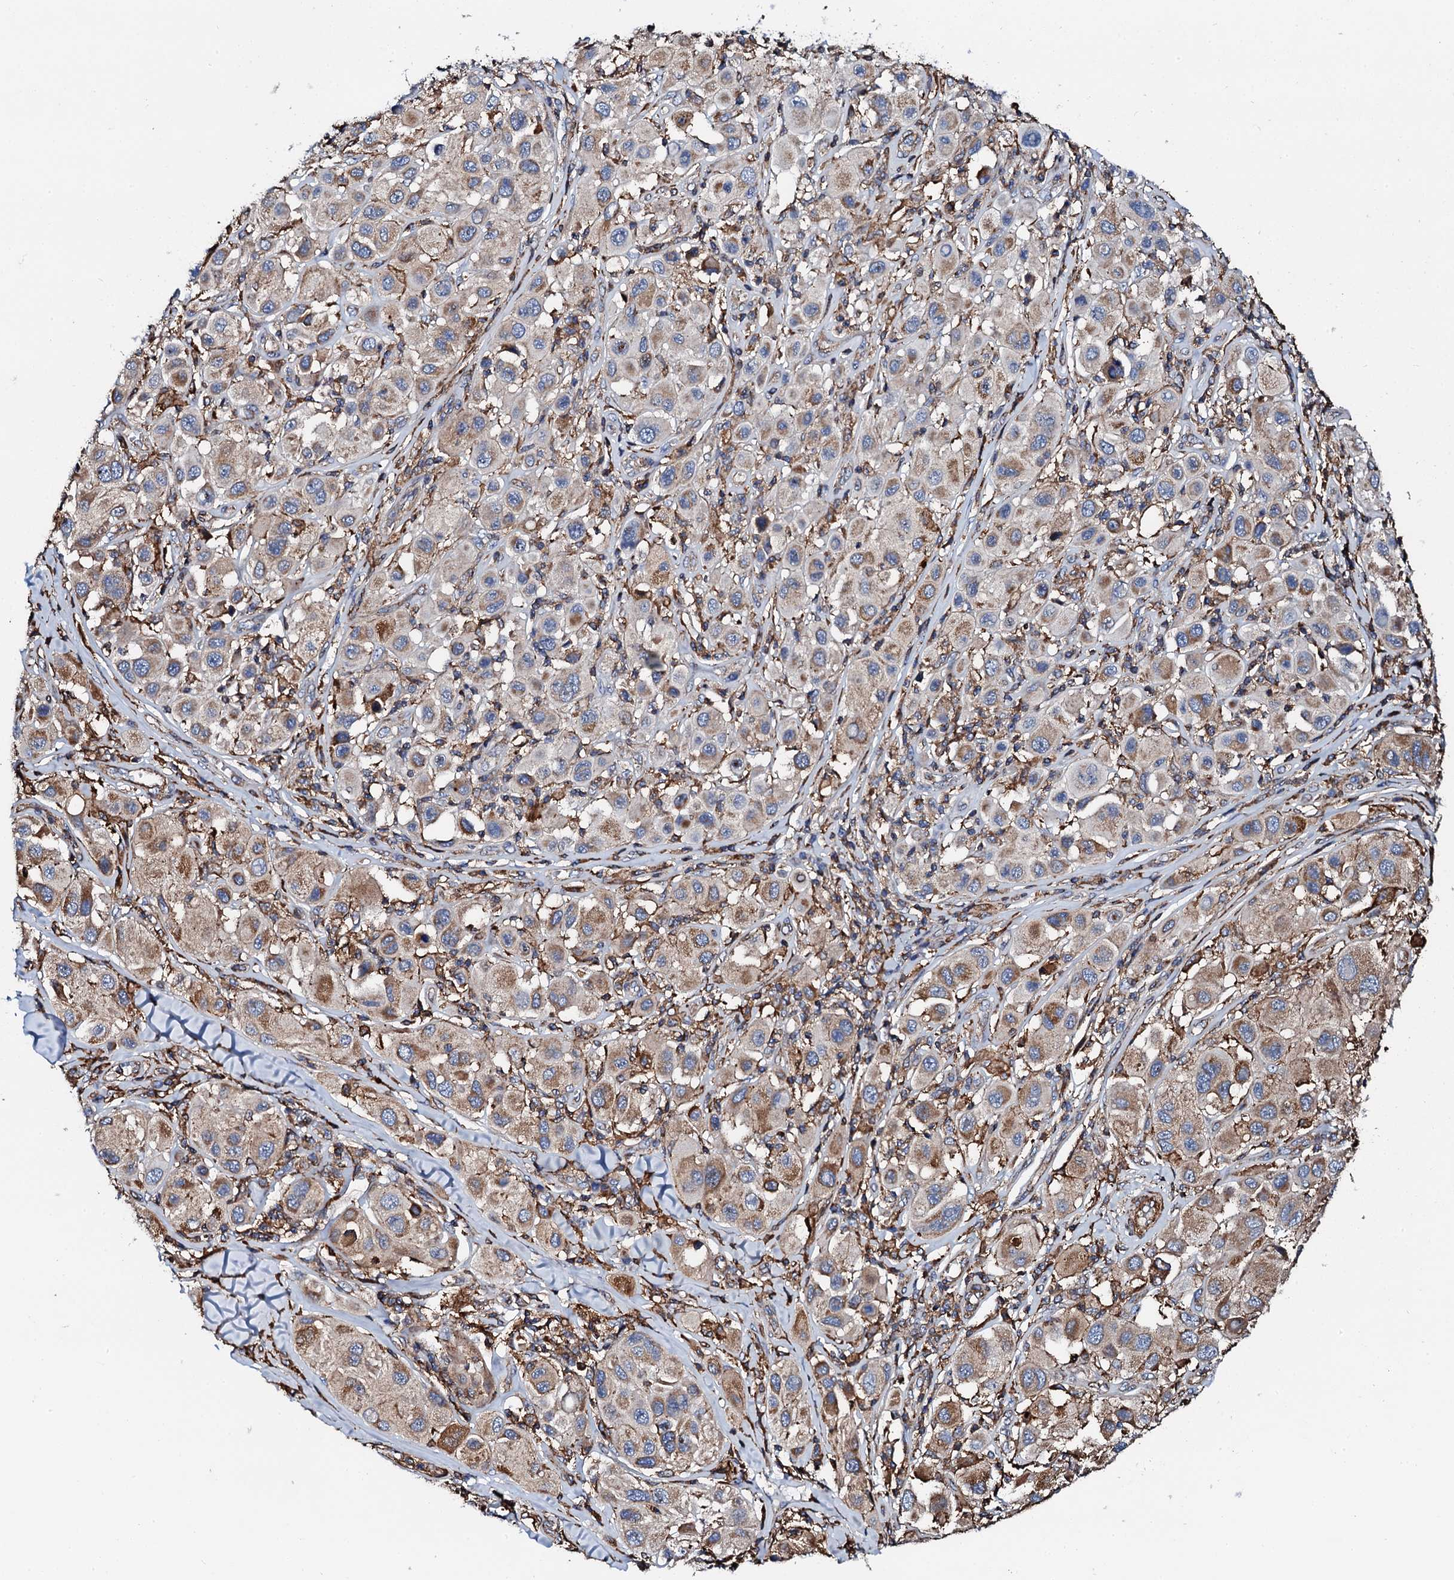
{"staining": {"intensity": "moderate", "quantity": ">75%", "location": "cytoplasmic/membranous"}, "tissue": "melanoma", "cell_type": "Tumor cells", "image_type": "cancer", "snomed": [{"axis": "morphology", "description": "Malignant melanoma, Metastatic site"}, {"axis": "topography", "description": "Skin"}], "caption": "IHC micrograph of neoplastic tissue: human malignant melanoma (metastatic site) stained using IHC exhibits medium levels of moderate protein expression localized specifically in the cytoplasmic/membranous of tumor cells, appearing as a cytoplasmic/membranous brown color.", "gene": "INTS10", "patient": {"sex": "male", "age": 41}}